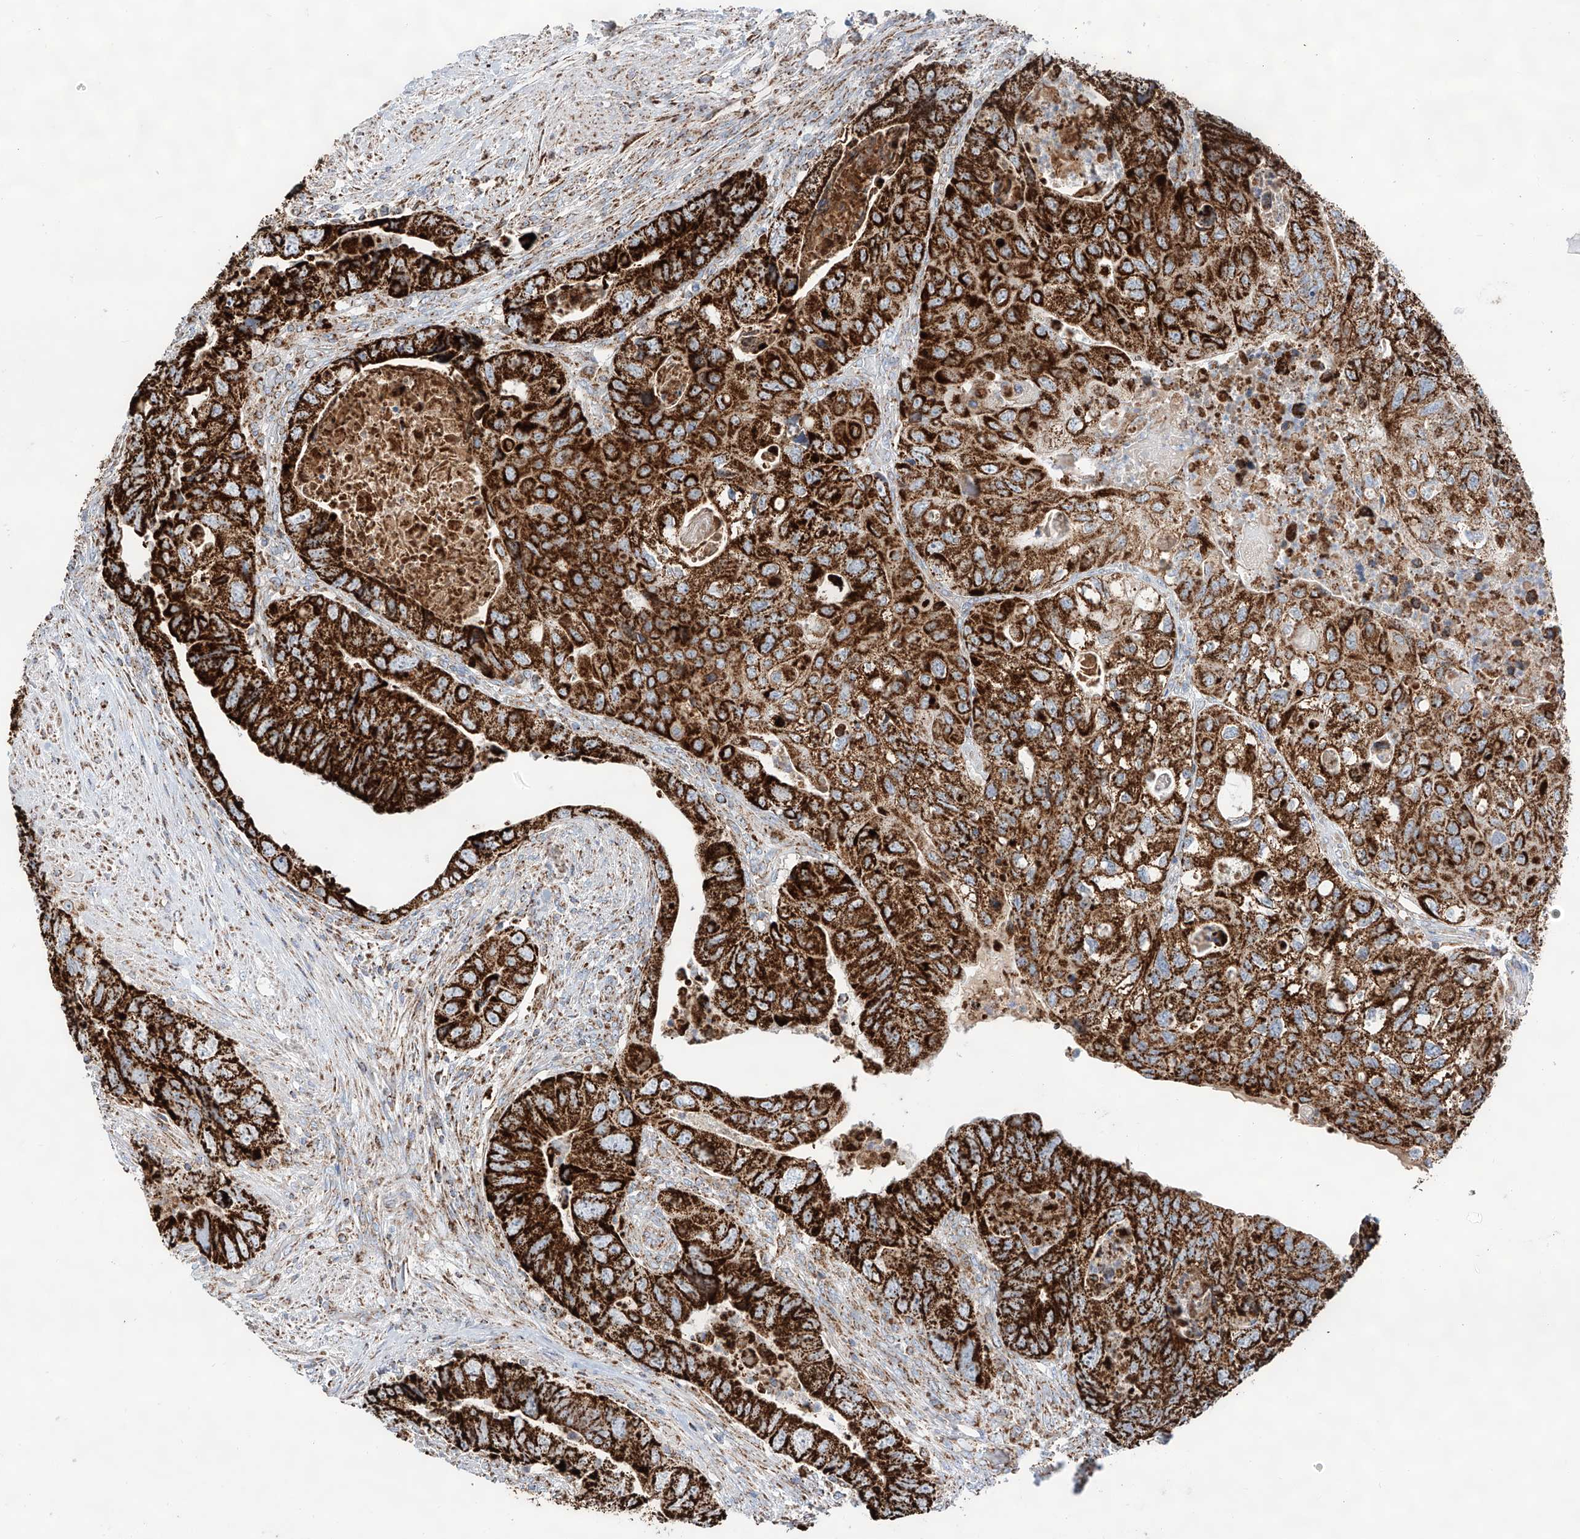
{"staining": {"intensity": "strong", "quantity": ">75%", "location": "cytoplasmic/membranous"}, "tissue": "colorectal cancer", "cell_type": "Tumor cells", "image_type": "cancer", "snomed": [{"axis": "morphology", "description": "Adenocarcinoma, NOS"}, {"axis": "topography", "description": "Rectum"}], "caption": "The micrograph displays immunohistochemical staining of colorectal cancer (adenocarcinoma). There is strong cytoplasmic/membranous expression is present in approximately >75% of tumor cells.", "gene": "TTC27", "patient": {"sex": "male", "age": 63}}